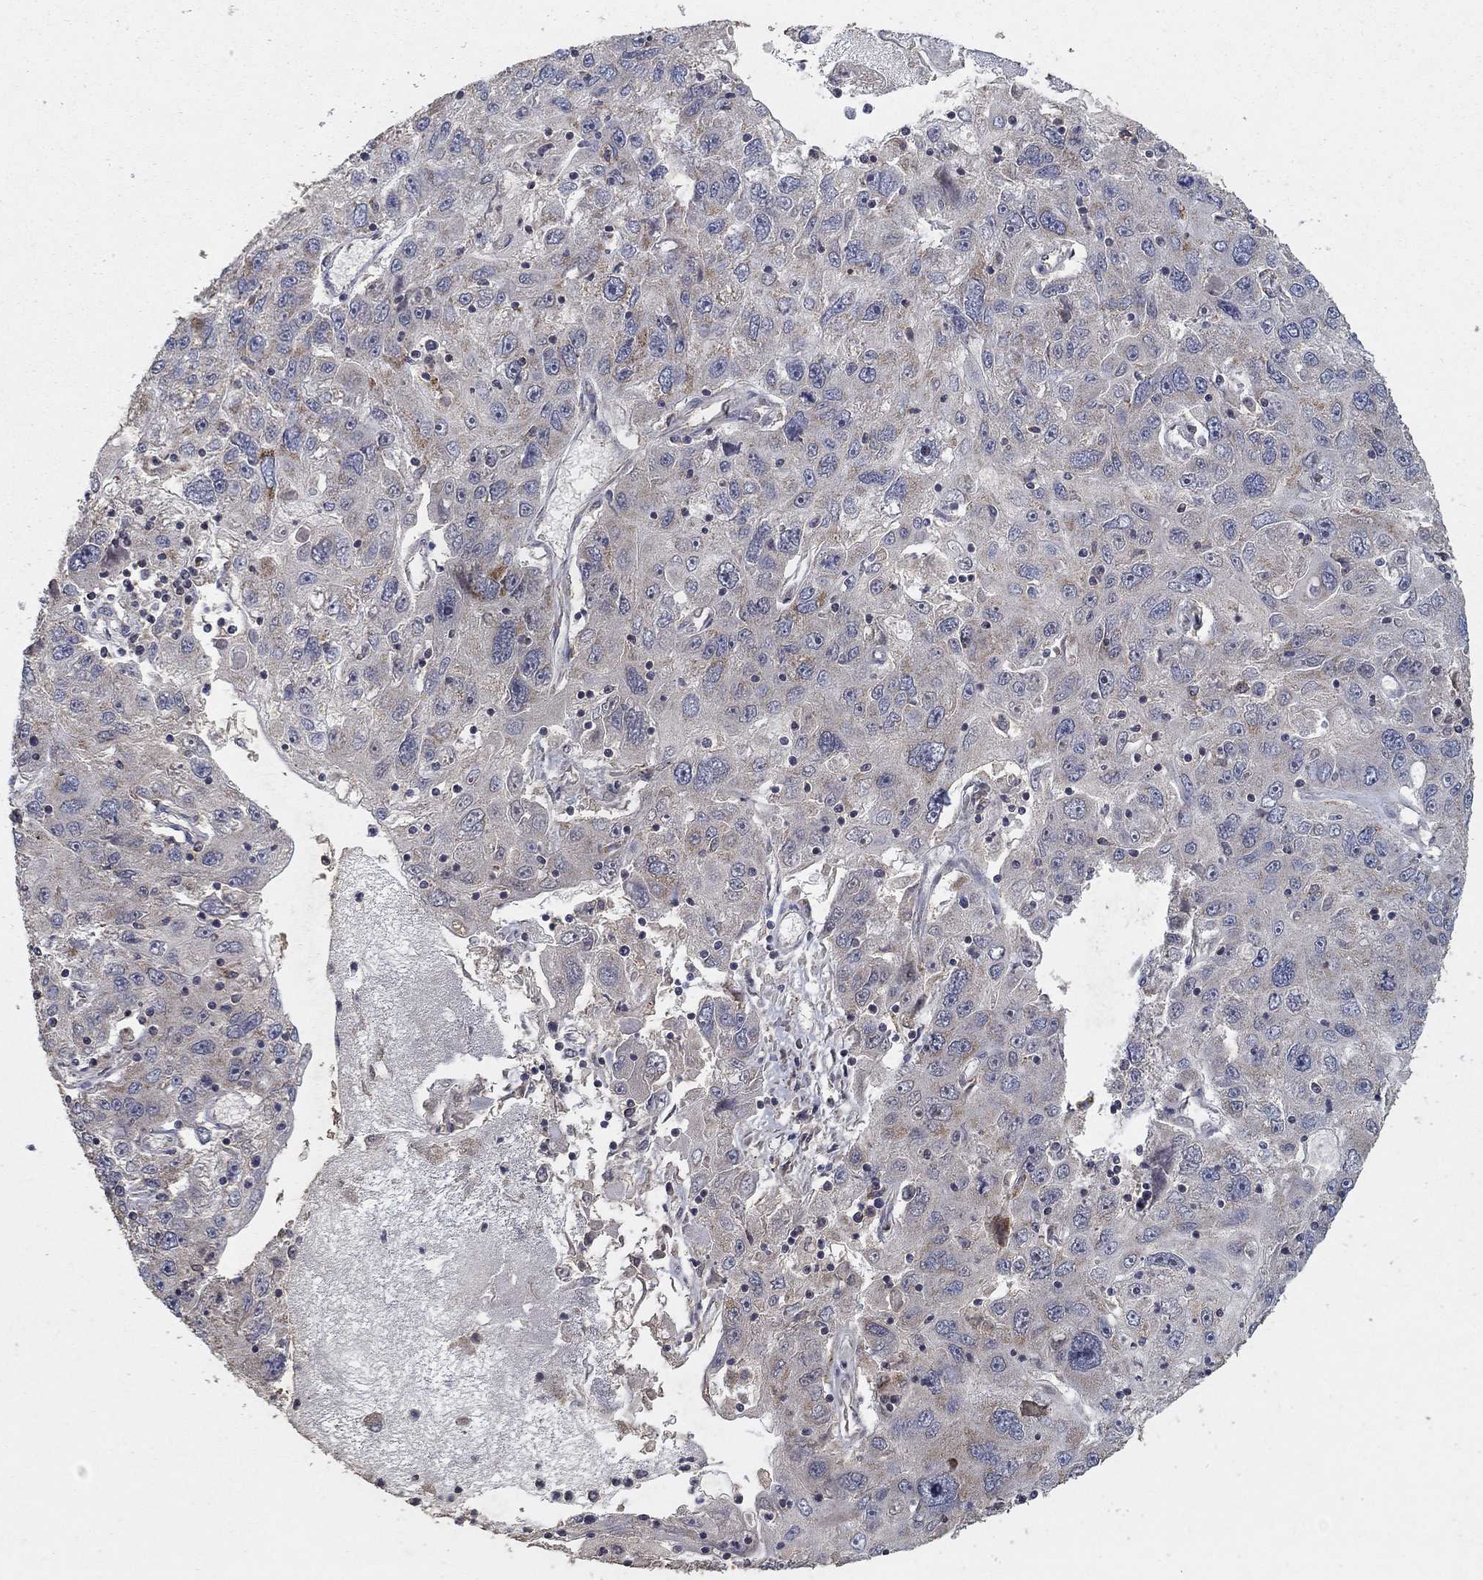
{"staining": {"intensity": "weak", "quantity": "<25%", "location": "cytoplasmic/membranous"}, "tissue": "stomach cancer", "cell_type": "Tumor cells", "image_type": "cancer", "snomed": [{"axis": "morphology", "description": "Adenocarcinoma, NOS"}, {"axis": "topography", "description": "Stomach"}], "caption": "The immunohistochemistry photomicrograph has no significant expression in tumor cells of stomach cancer (adenocarcinoma) tissue.", "gene": "GPSM1", "patient": {"sex": "male", "age": 56}}